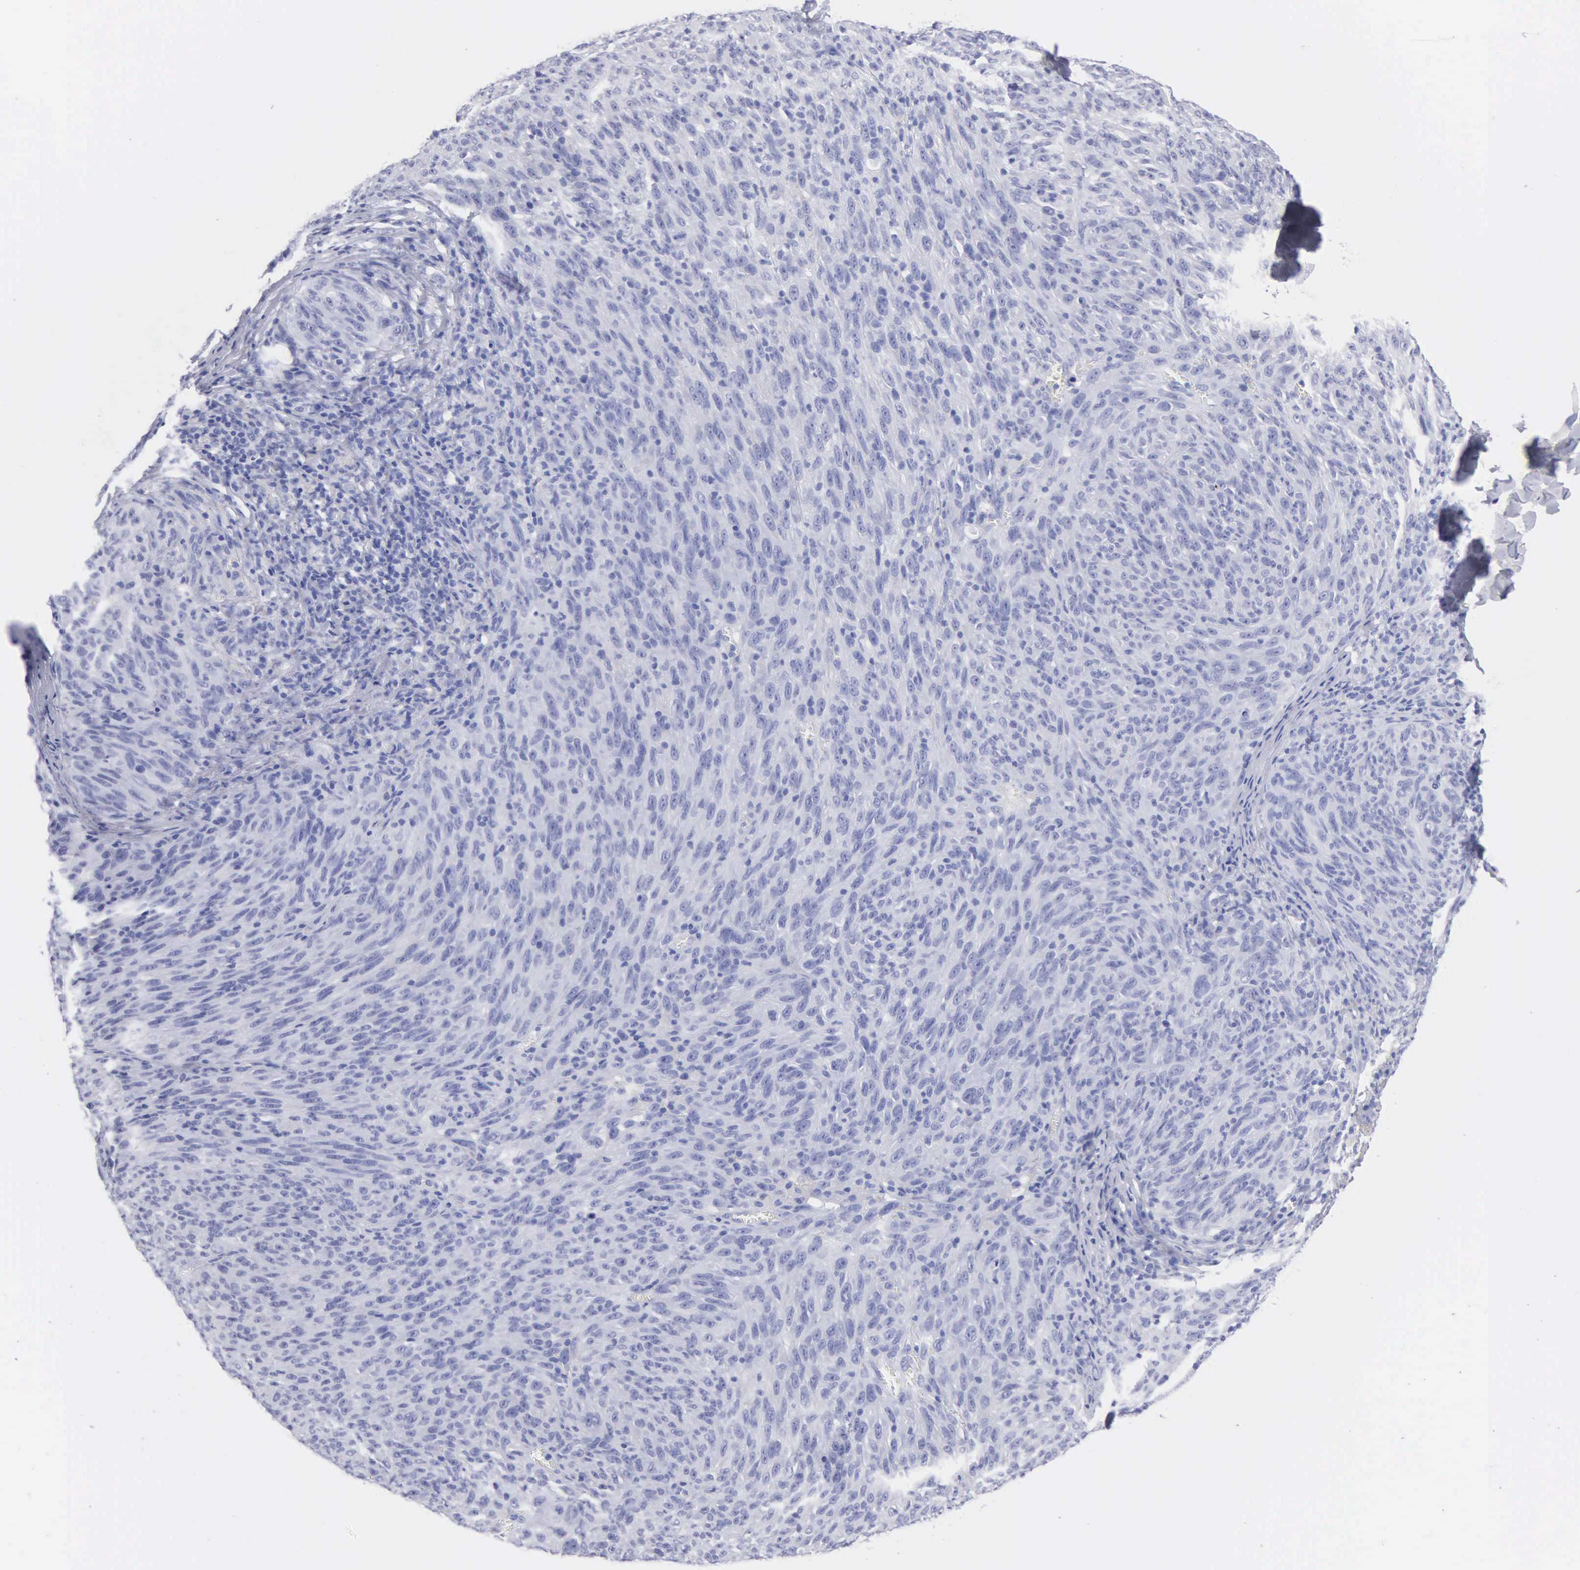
{"staining": {"intensity": "negative", "quantity": "none", "location": "none"}, "tissue": "melanoma", "cell_type": "Tumor cells", "image_type": "cancer", "snomed": [{"axis": "morphology", "description": "Malignant melanoma, NOS"}, {"axis": "topography", "description": "Skin"}], "caption": "The immunohistochemistry histopathology image has no significant expression in tumor cells of malignant melanoma tissue.", "gene": "CYP19A1", "patient": {"sex": "male", "age": 76}}